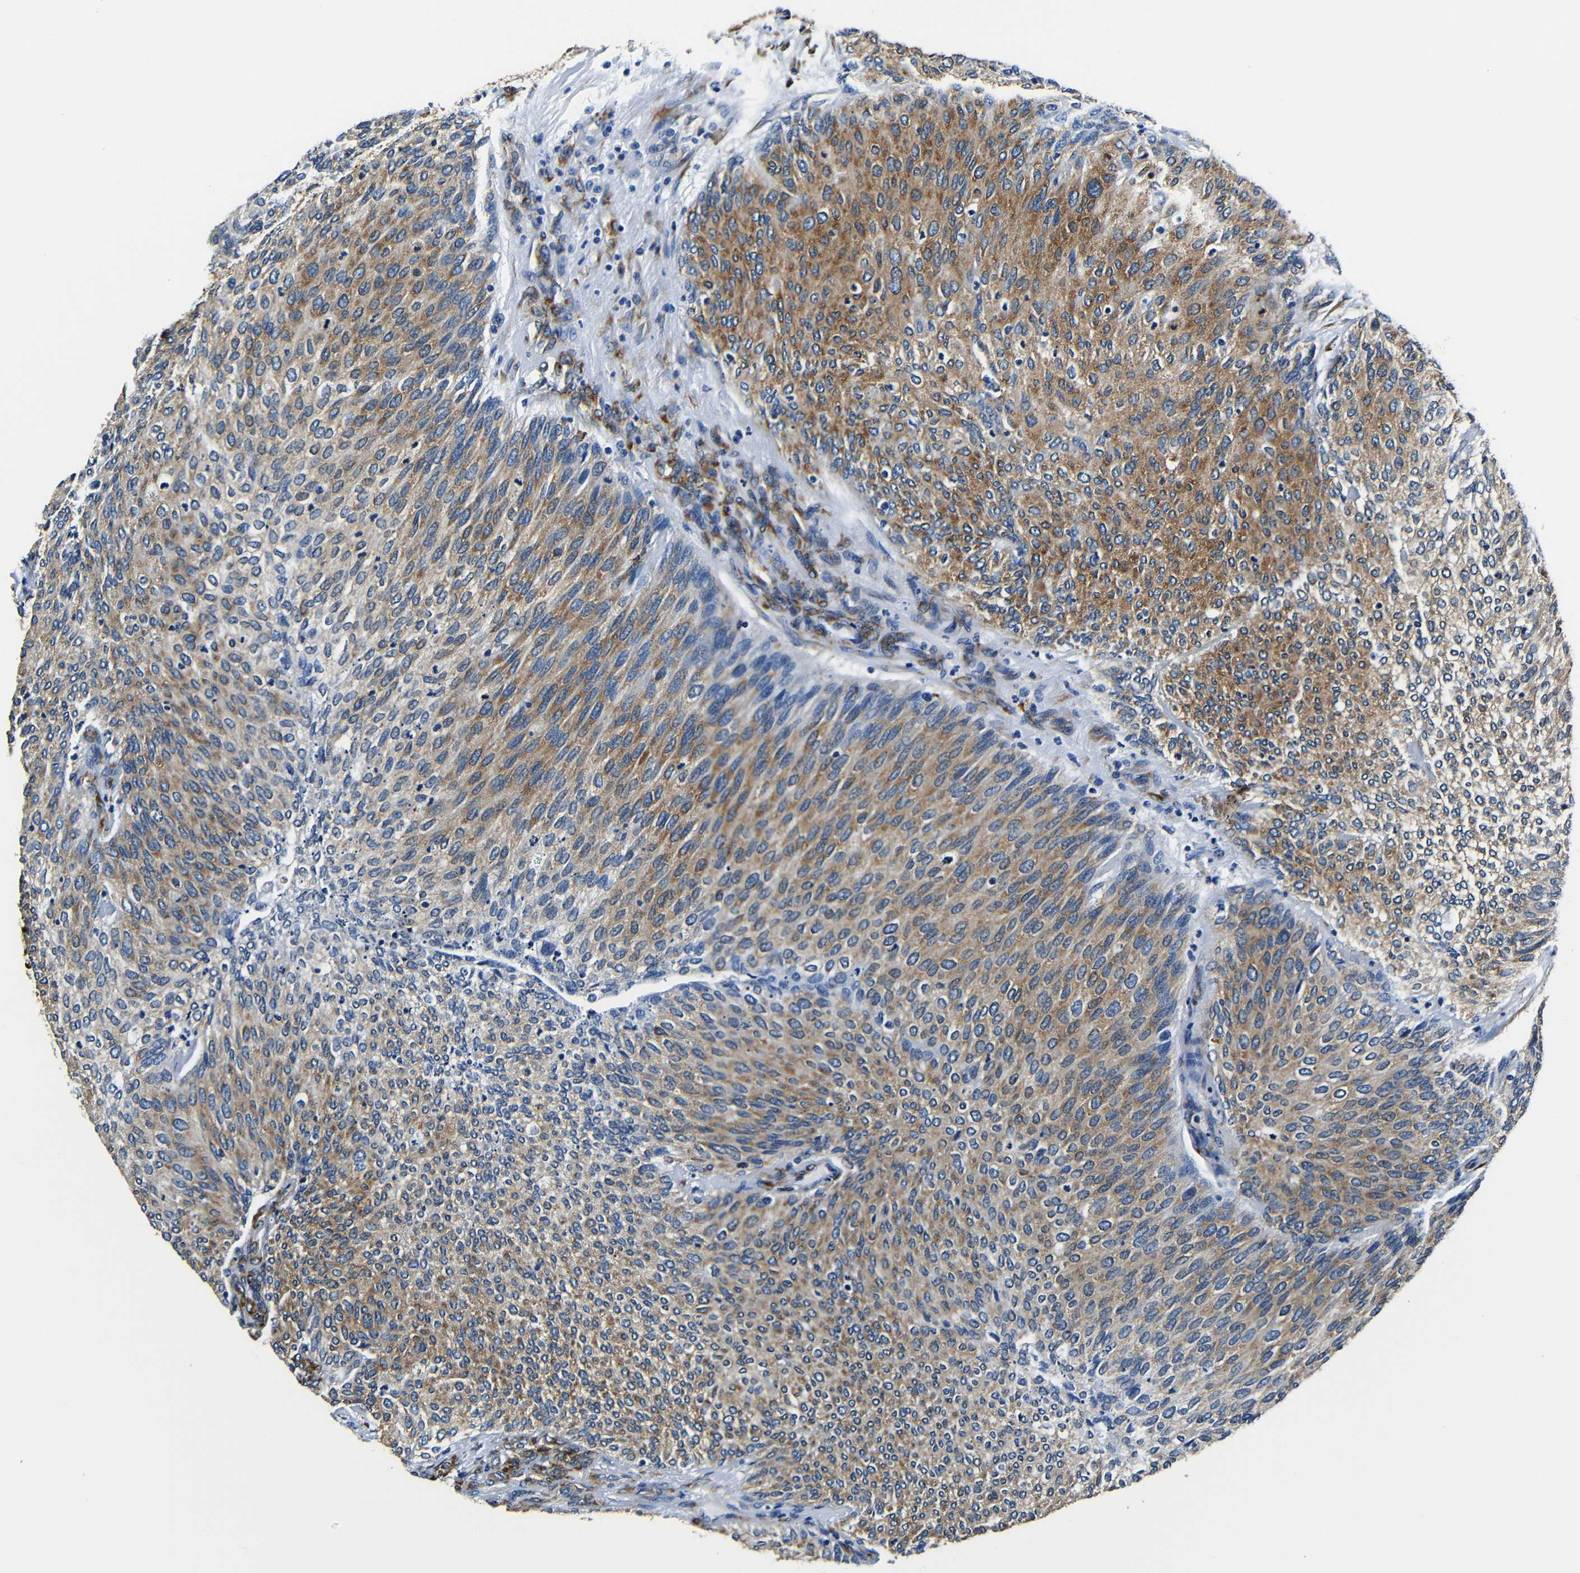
{"staining": {"intensity": "moderate", "quantity": ">75%", "location": "cytoplasmic/membranous"}, "tissue": "urothelial cancer", "cell_type": "Tumor cells", "image_type": "cancer", "snomed": [{"axis": "morphology", "description": "Urothelial carcinoma, Low grade"}, {"axis": "topography", "description": "Urinary bladder"}], "caption": "A medium amount of moderate cytoplasmic/membranous expression is present in about >75% of tumor cells in low-grade urothelial carcinoma tissue.", "gene": "RRBP1", "patient": {"sex": "female", "age": 79}}